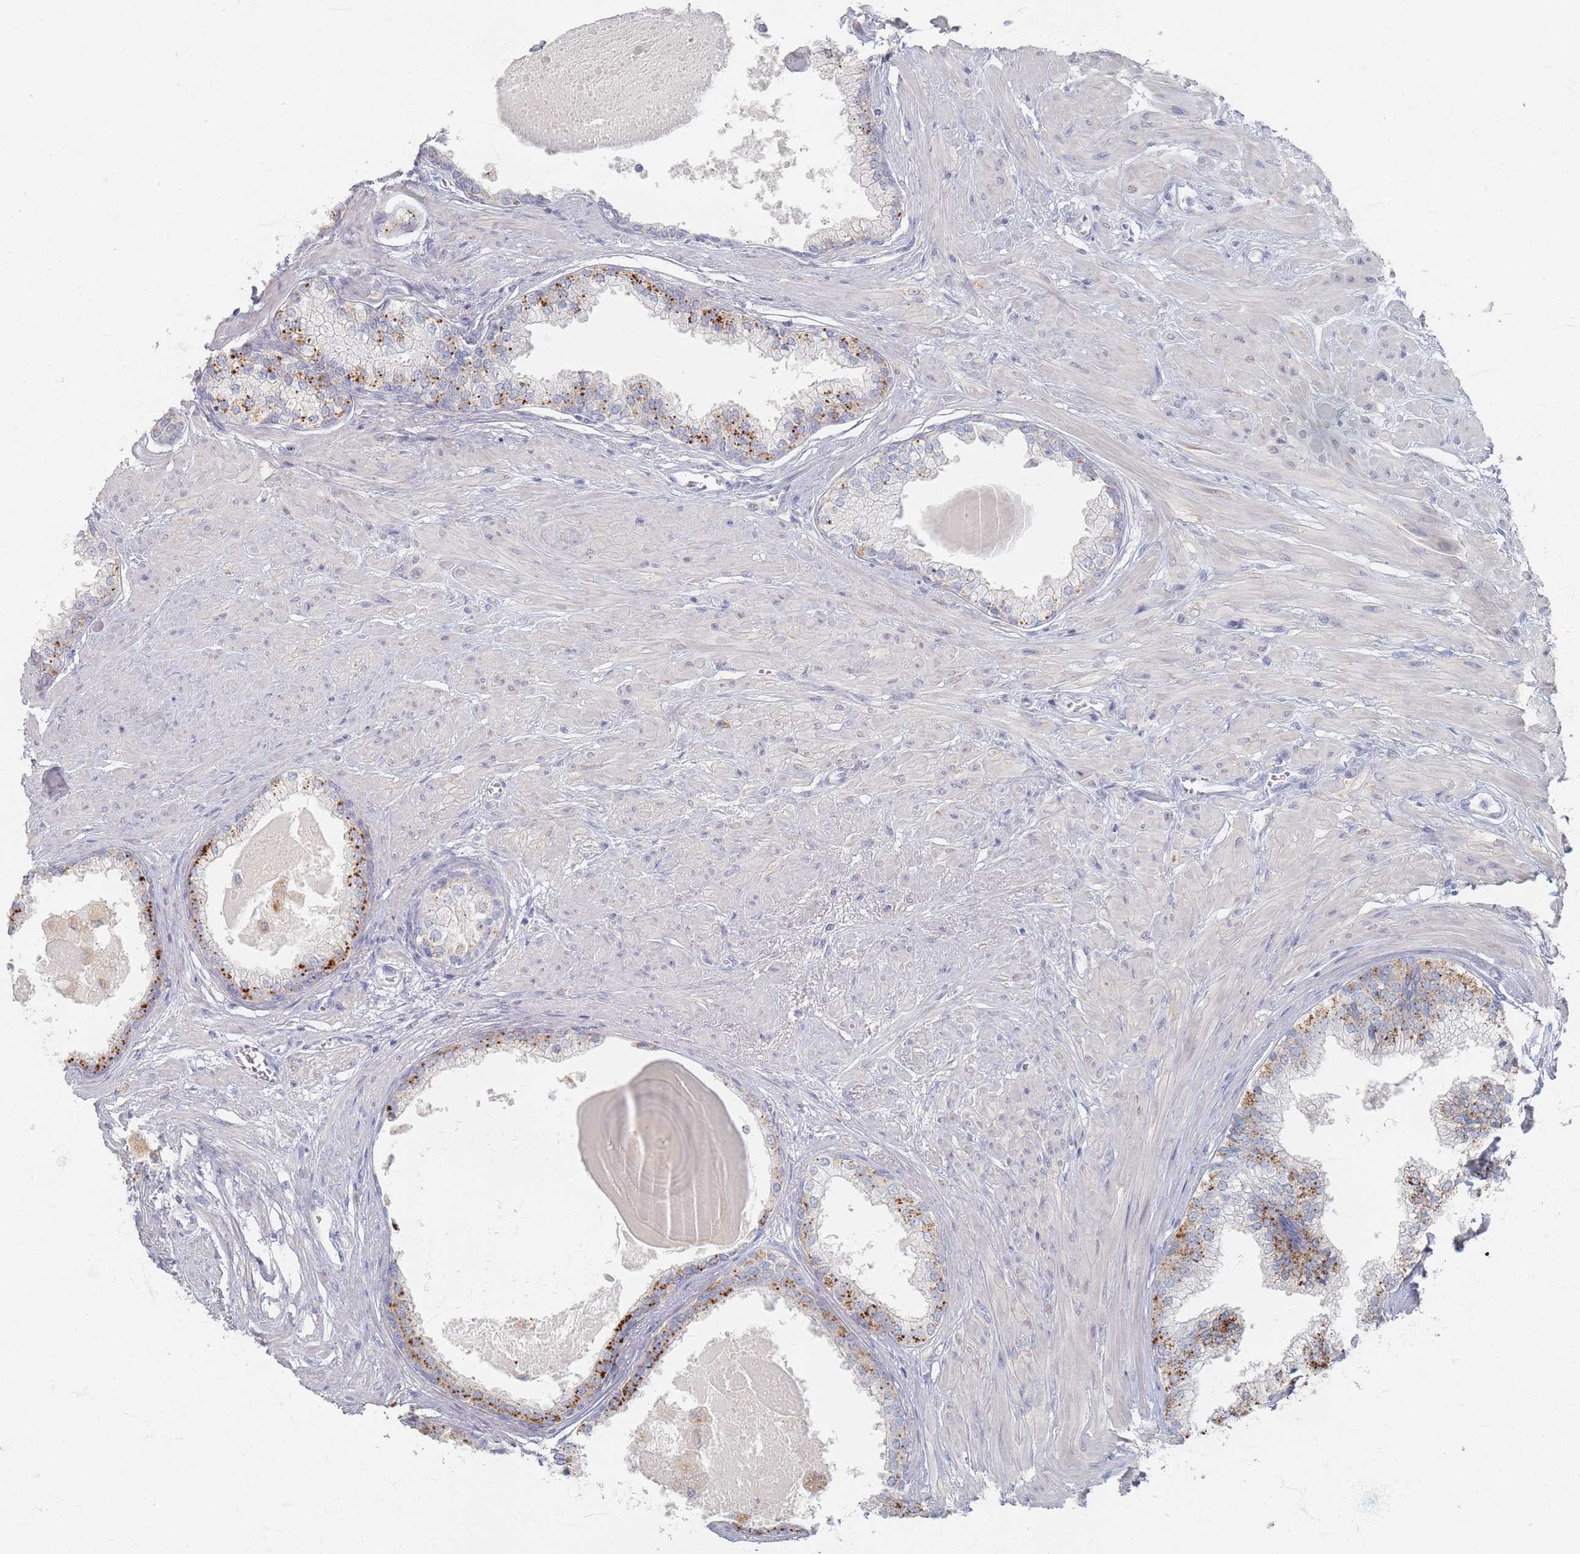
{"staining": {"intensity": "strong", "quantity": "25%-75%", "location": "cytoplasmic/membranous"}, "tissue": "prostate", "cell_type": "Glandular cells", "image_type": "normal", "snomed": [{"axis": "morphology", "description": "Normal tissue, NOS"}, {"axis": "topography", "description": "Prostate"}], "caption": "Prostate stained with immunohistochemistry displays strong cytoplasmic/membranous positivity in about 25%-75% of glandular cells.", "gene": "ENSG00000251357", "patient": {"sex": "male", "age": 57}}